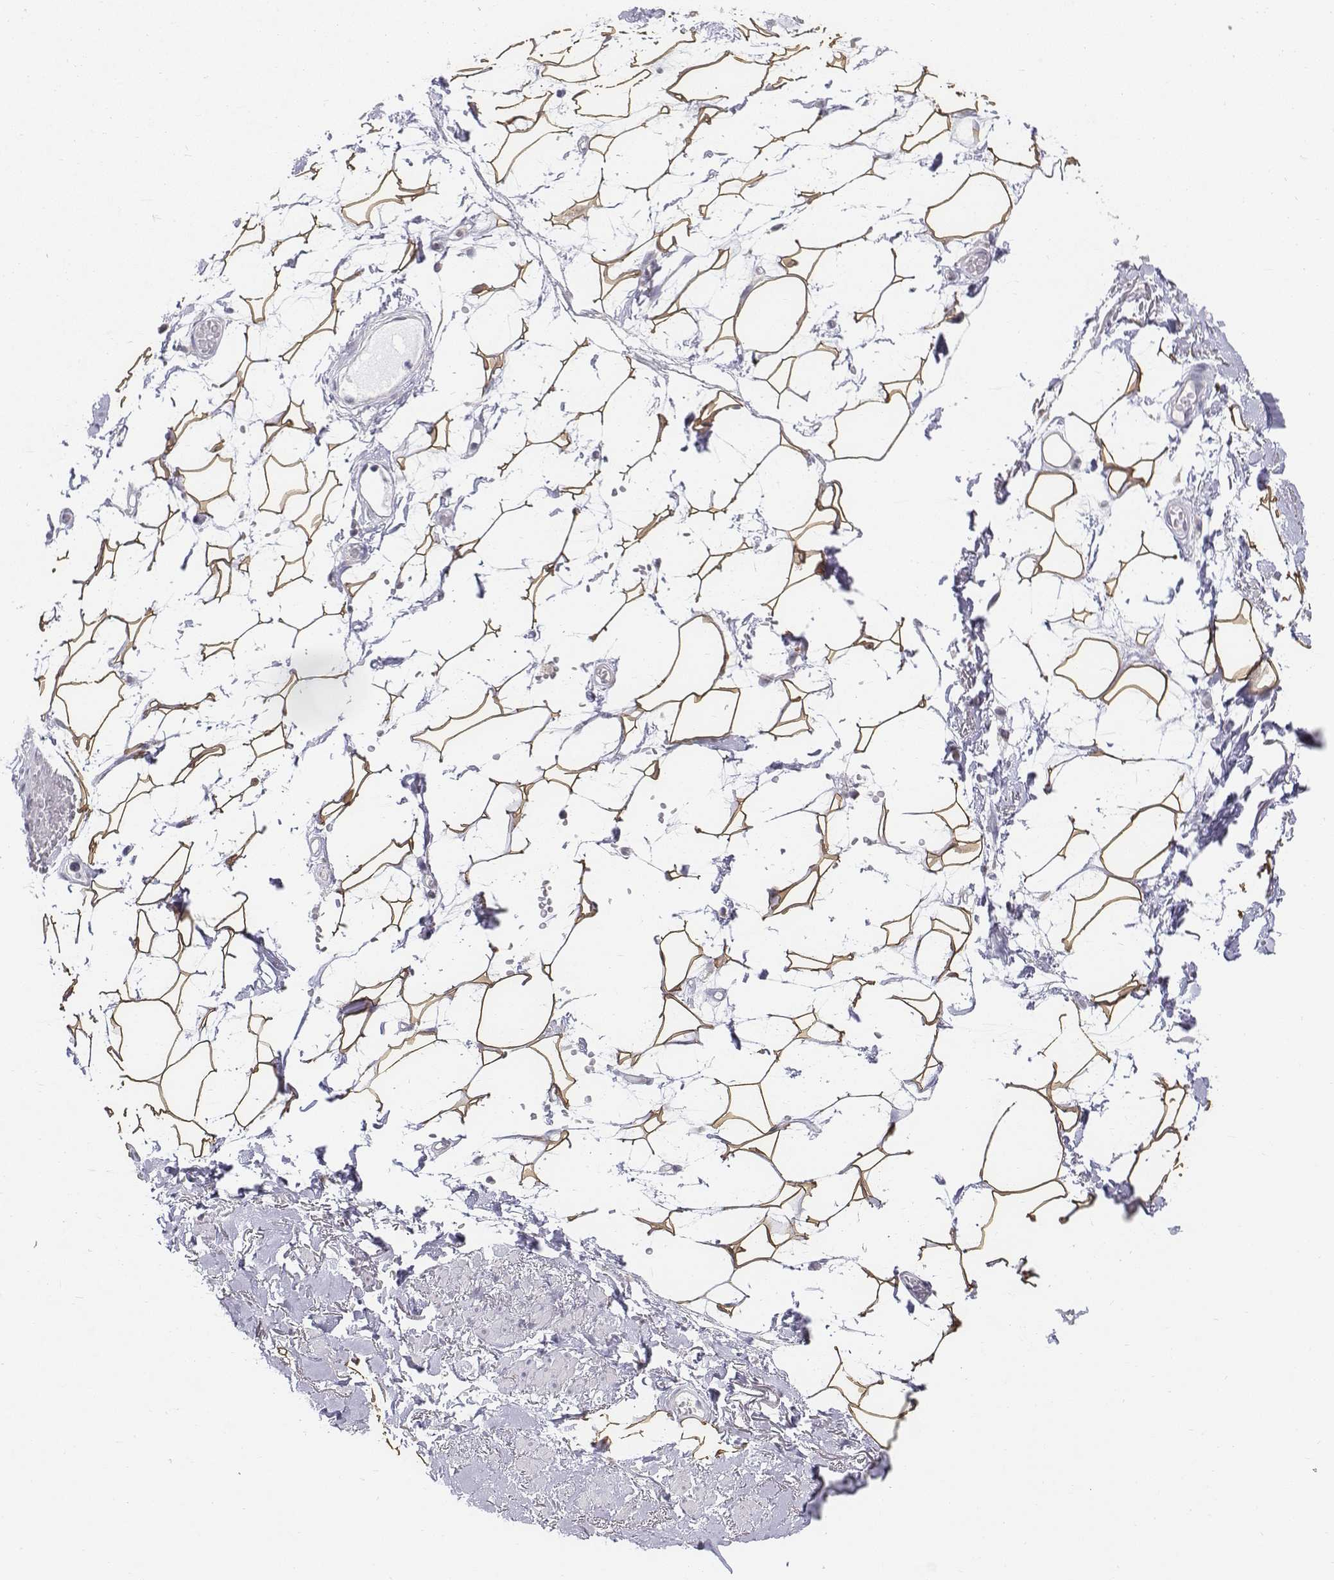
{"staining": {"intensity": "moderate", "quantity": ">75%", "location": "cytoplasmic/membranous"}, "tissue": "adipose tissue", "cell_type": "Adipocytes", "image_type": "normal", "snomed": [{"axis": "morphology", "description": "Normal tissue, NOS"}, {"axis": "topography", "description": "Anal"}, {"axis": "topography", "description": "Peripheral nerve tissue"}], "caption": "Adipocytes show medium levels of moderate cytoplasmic/membranous expression in about >75% of cells in normal adipose tissue.", "gene": "PENK", "patient": {"sex": "male", "age": 78}}